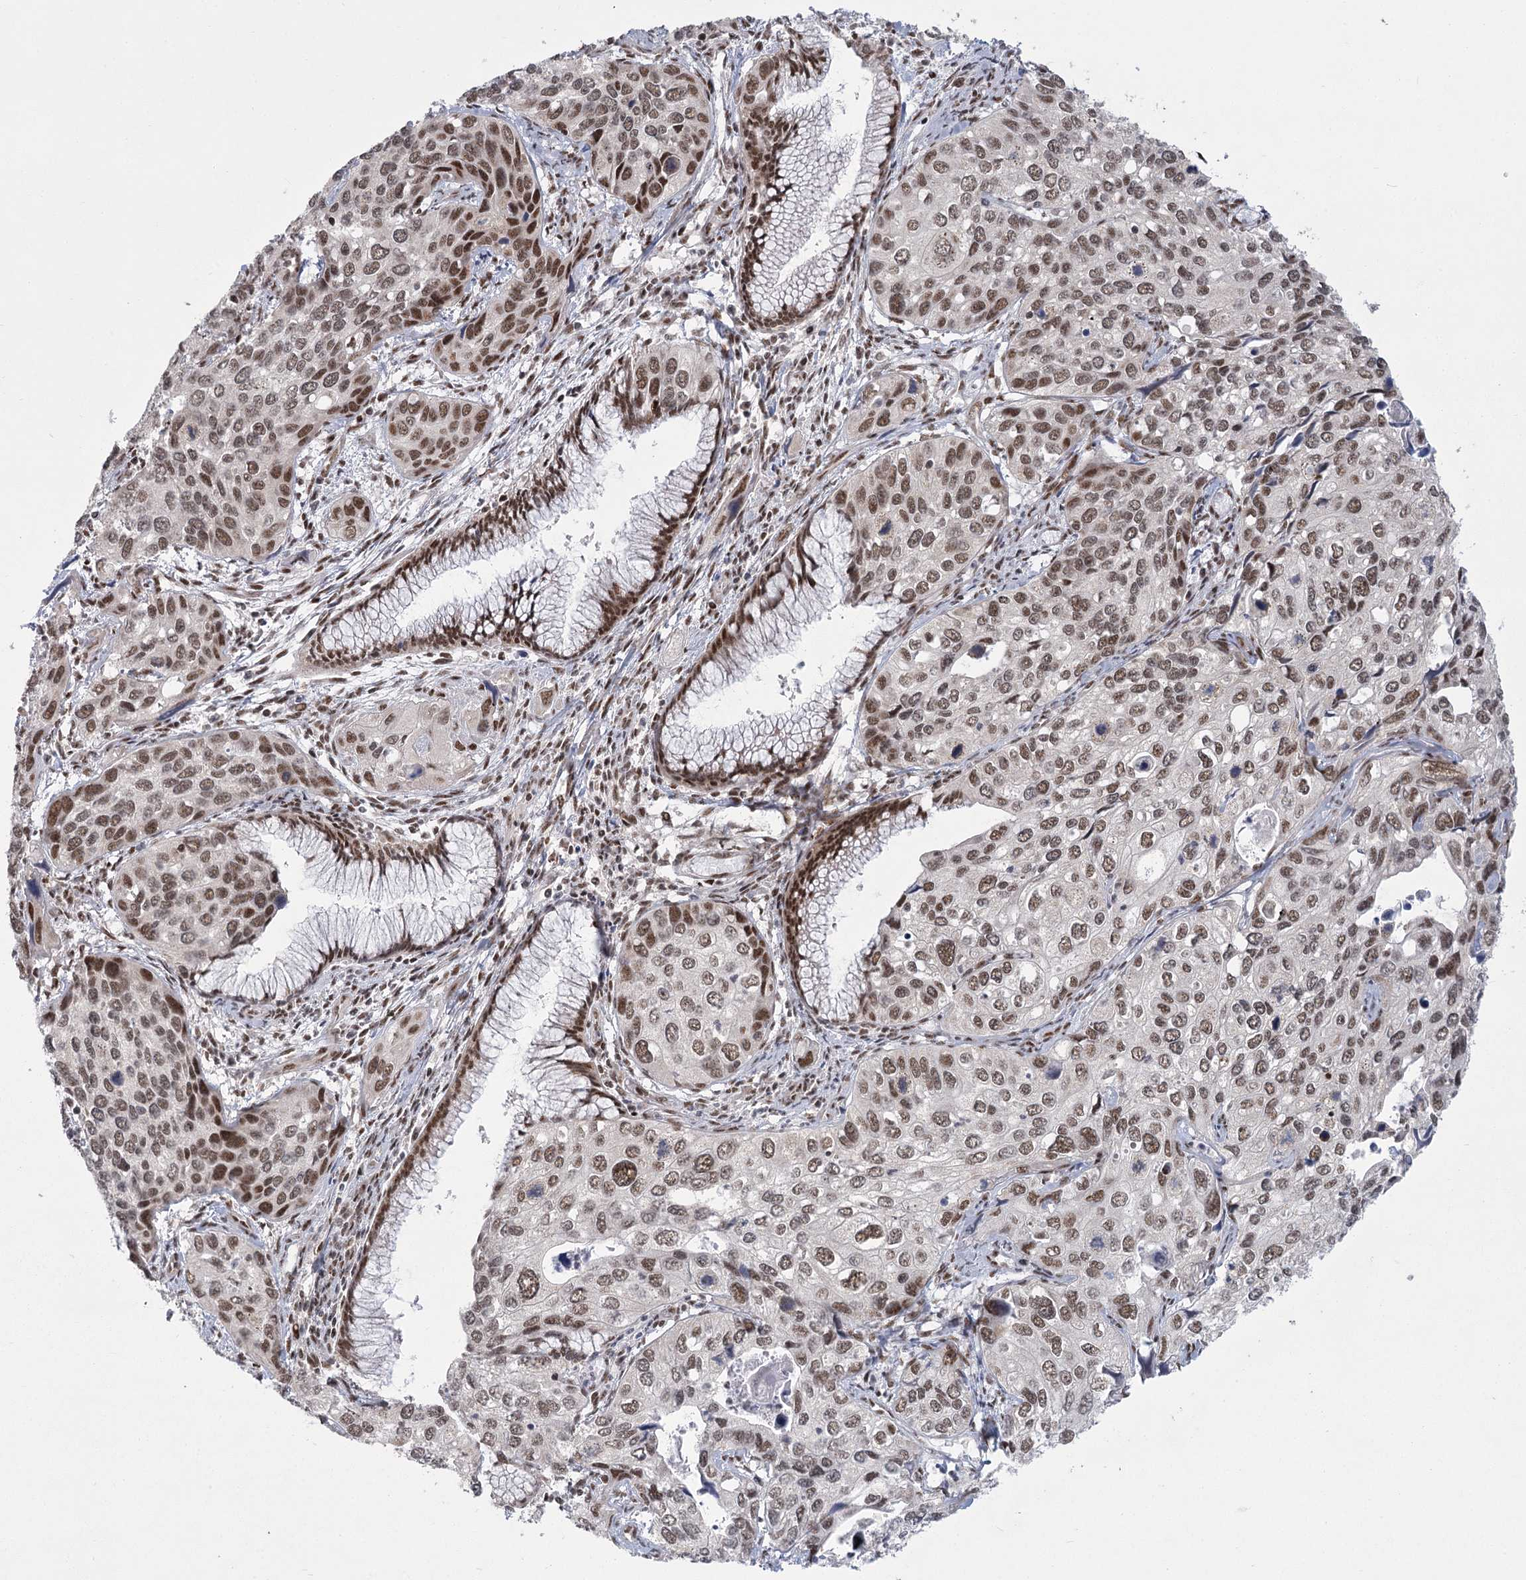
{"staining": {"intensity": "moderate", "quantity": ">75%", "location": "nuclear"}, "tissue": "cervical cancer", "cell_type": "Tumor cells", "image_type": "cancer", "snomed": [{"axis": "morphology", "description": "Squamous cell carcinoma, NOS"}, {"axis": "topography", "description": "Cervix"}], "caption": "Immunohistochemical staining of human cervical cancer (squamous cell carcinoma) shows moderate nuclear protein expression in approximately >75% of tumor cells. The staining is performed using DAB brown chromogen to label protein expression. The nuclei are counter-stained blue using hematoxylin.", "gene": "CIB4", "patient": {"sex": "female", "age": 55}}